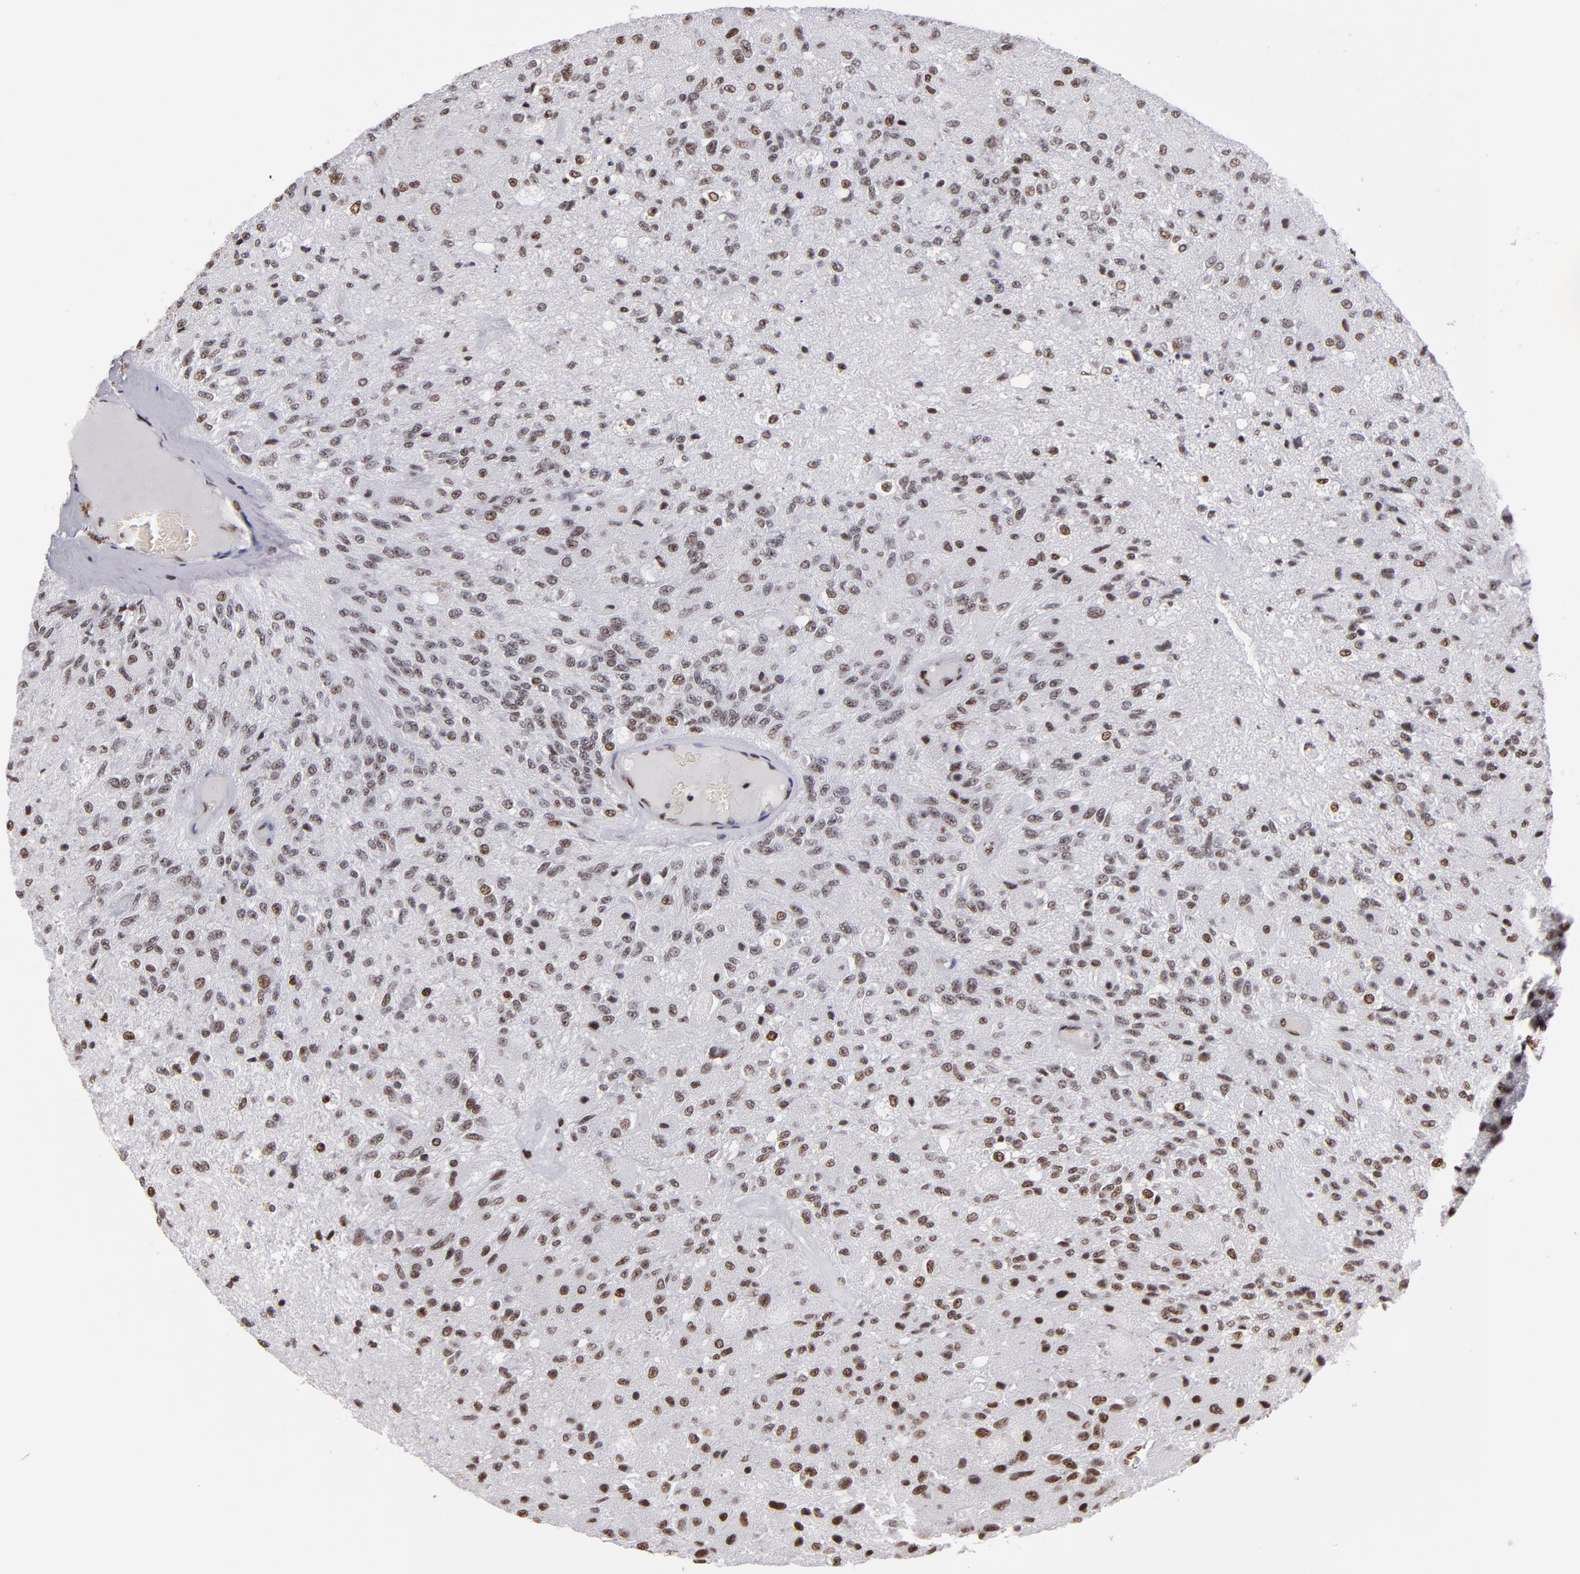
{"staining": {"intensity": "moderate", "quantity": "25%-75%", "location": "nuclear"}, "tissue": "glioma", "cell_type": "Tumor cells", "image_type": "cancer", "snomed": [{"axis": "morphology", "description": "Normal tissue, NOS"}, {"axis": "morphology", "description": "Glioma, malignant, High grade"}, {"axis": "topography", "description": "Cerebral cortex"}], "caption": "Brown immunohistochemical staining in human glioma displays moderate nuclear positivity in about 25%-75% of tumor cells. Ihc stains the protein in brown and the nuclei are stained blue.", "gene": "MRE11", "patient": {"sex": "male", "age": 77}}